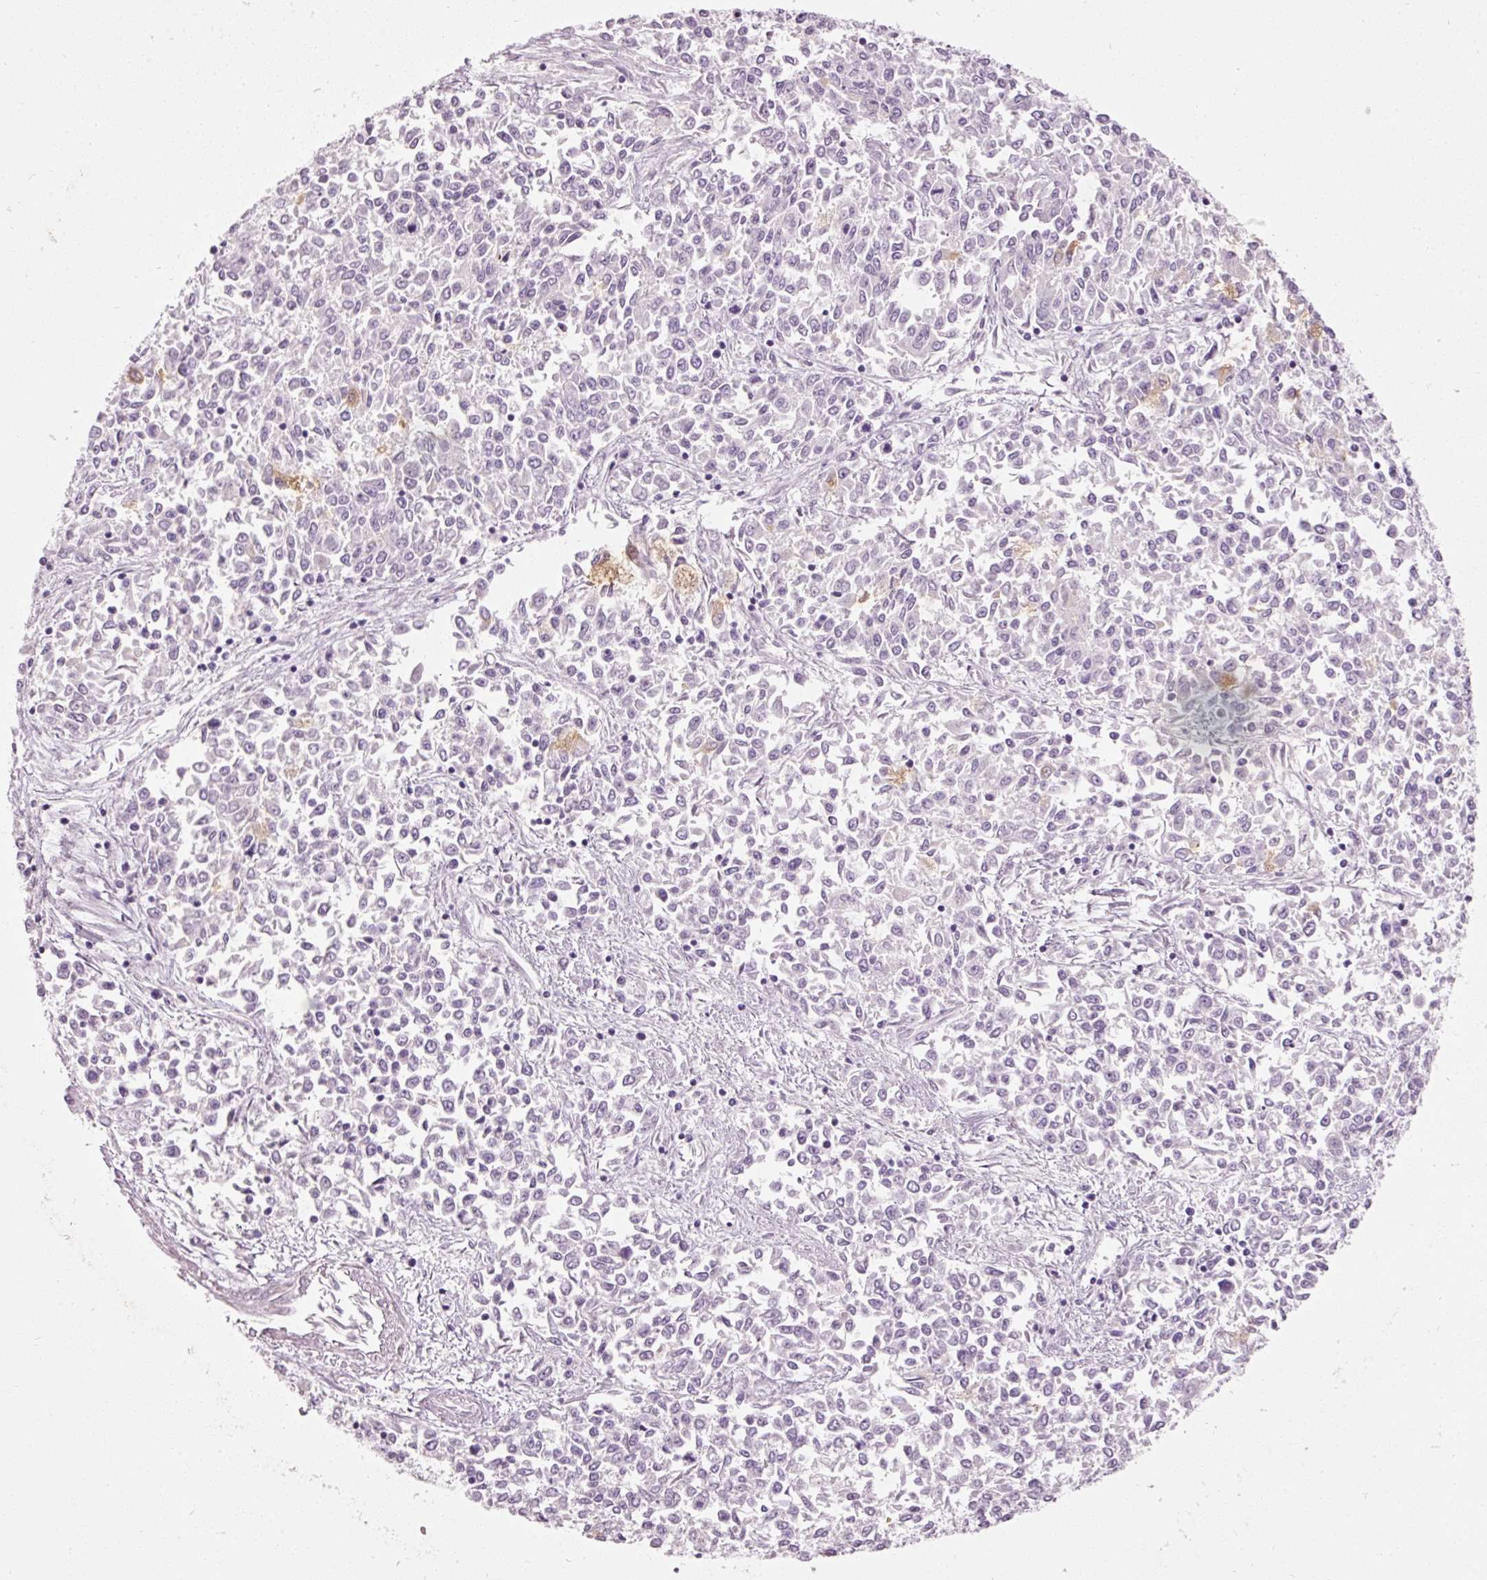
{"staining": {"intensity": "negative", "quantity": "none", "location": "none"}, "tissue": "endometrial cancer", "cell_type": "Tumor cells", "image_type": "cancer", "snomed": [{"axis": "morphology", "description": "Adenocarcinoma, NOS"}, {"axis": "topography", "description": "Endometrium"}], "caption": "Endometrial adenocarcinoma stained for a protein using immunohistochemistry (IHC) reveals no expression tumor cells.", "gene": "MUC5AC", "patient": {"sex": "female", "age": 50}}